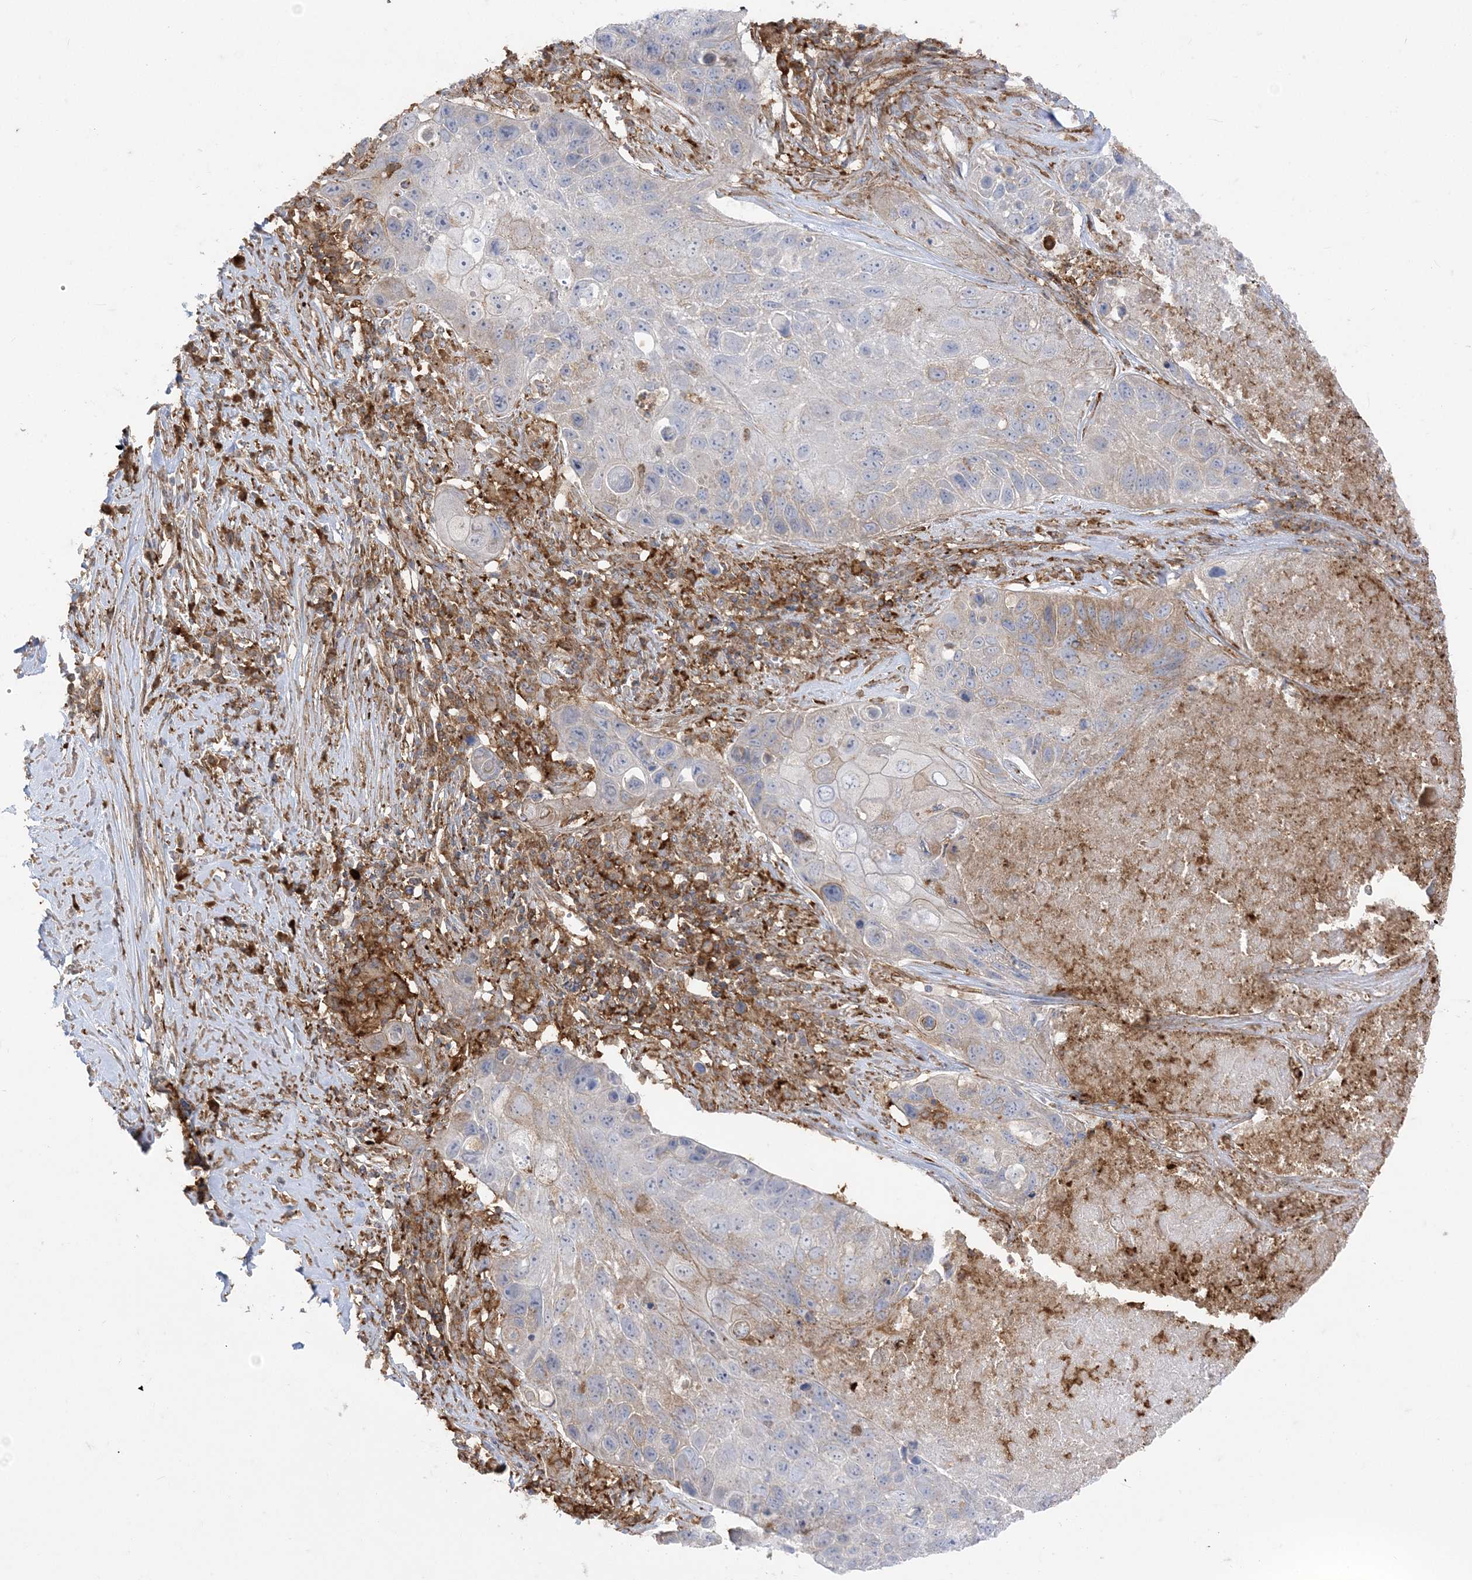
{"staining": {"intensity": "weak", "quantity": "<25%", "location": "cytoplasmic/membranous"}, "tissue": "lung cancer", "cell_type": "Tumor cells", "image_type": "cancer", "snomed": [{"axis": "morphology", "description": "Squamous cell carcinoma, NOS"}, {"axis": "topography", "description": "Lung"}], "caption": "Immunohistochemistry (IHC) micrograph of neoplastic tissue: lung cancer stained with DAB reveals no significant protein expression in tumor cells.", "gene": "DERL3", "patient": {"sex": "male", "age": 61}}